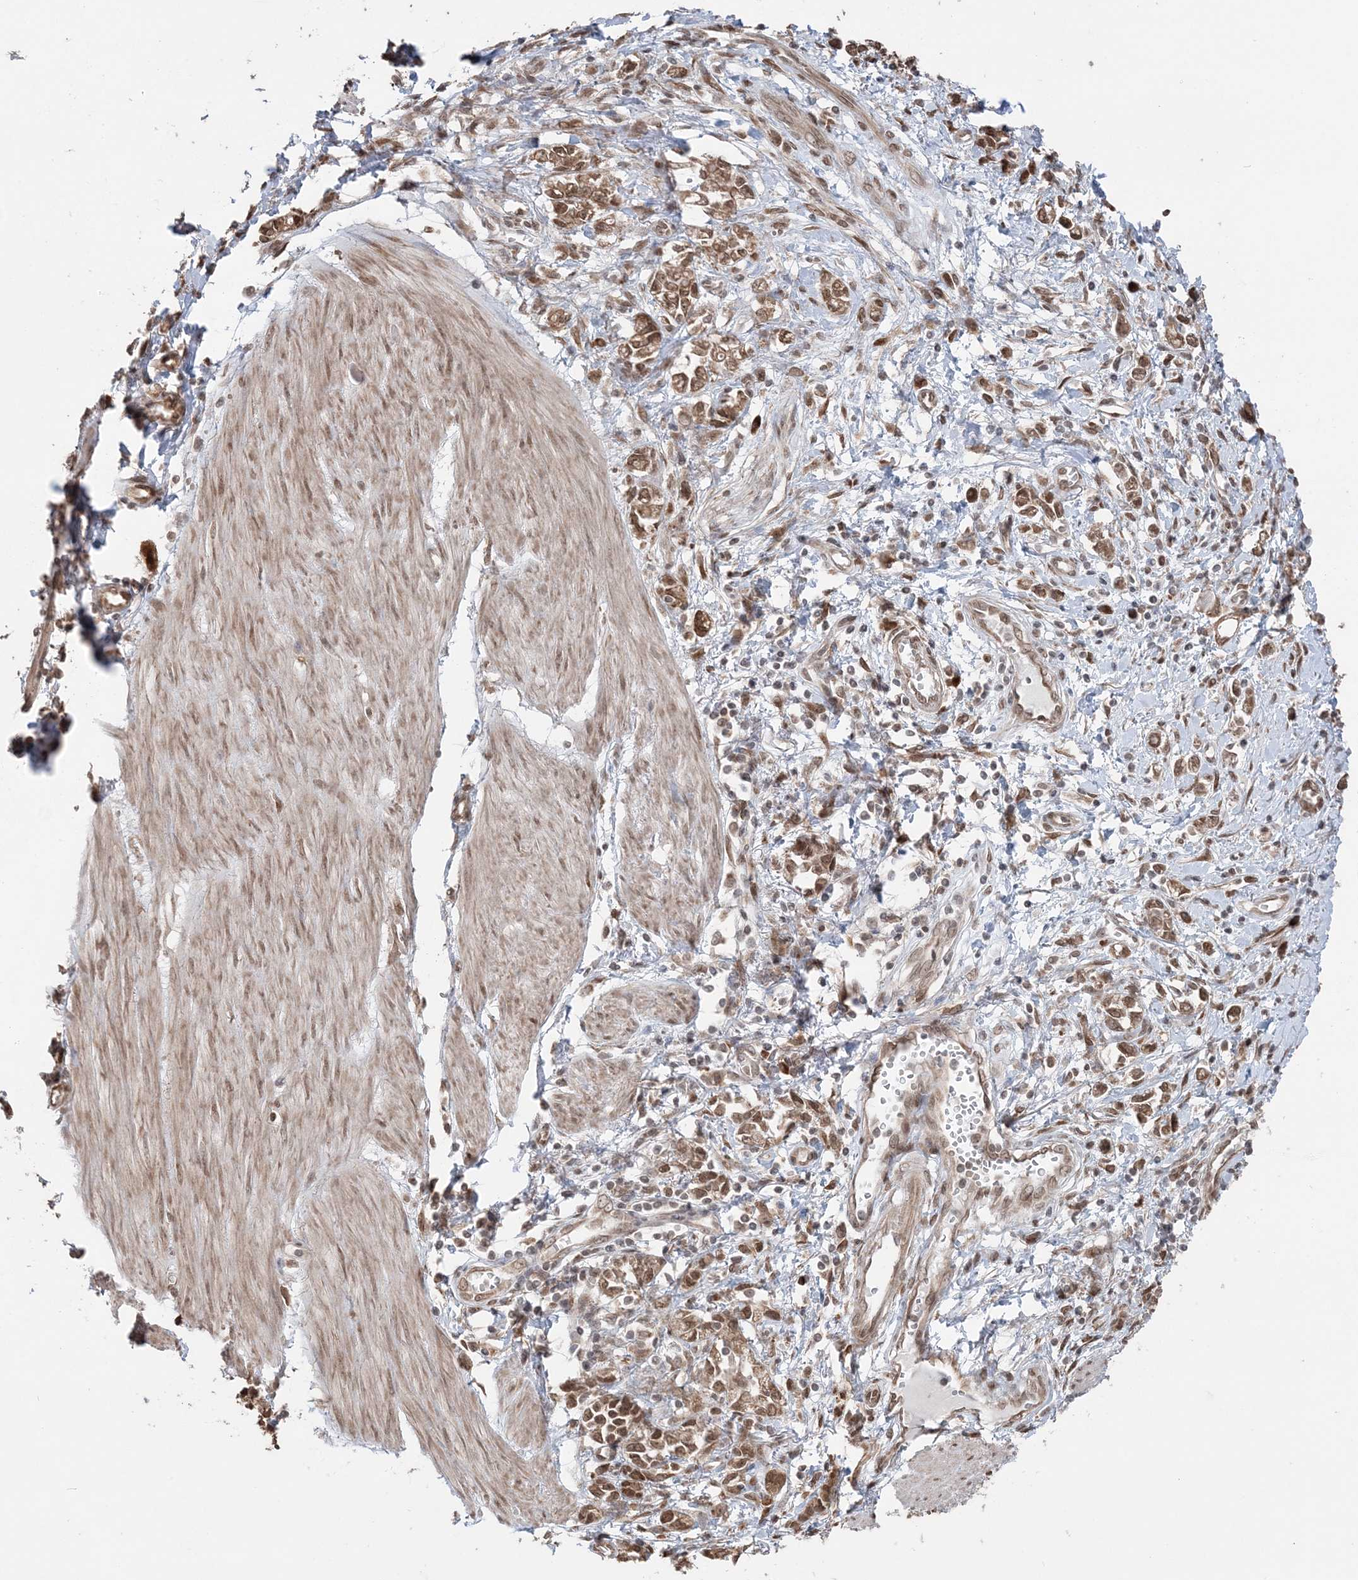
{"staining": {"intensity": "moderate", "quantity": ">75%", "location": "cytoplasmic/membranous,nuclear"}, "tissue": "stomach cancer", "cell_type": "Tumor cells", "image_type": "cancer", "snomed": [{"axis": "morphology", "description": "Adenocarcinoma, NOS"}, {"axis": "topography", "description": "Stomach"}], "caption": "Tumor cells display moderate cytoplasmic/membranous and nuclear positivity in approximately >75% of cells in stomach cancer.", "gene": "TMED10", "patient": {"sex": "female", "age": 76}}